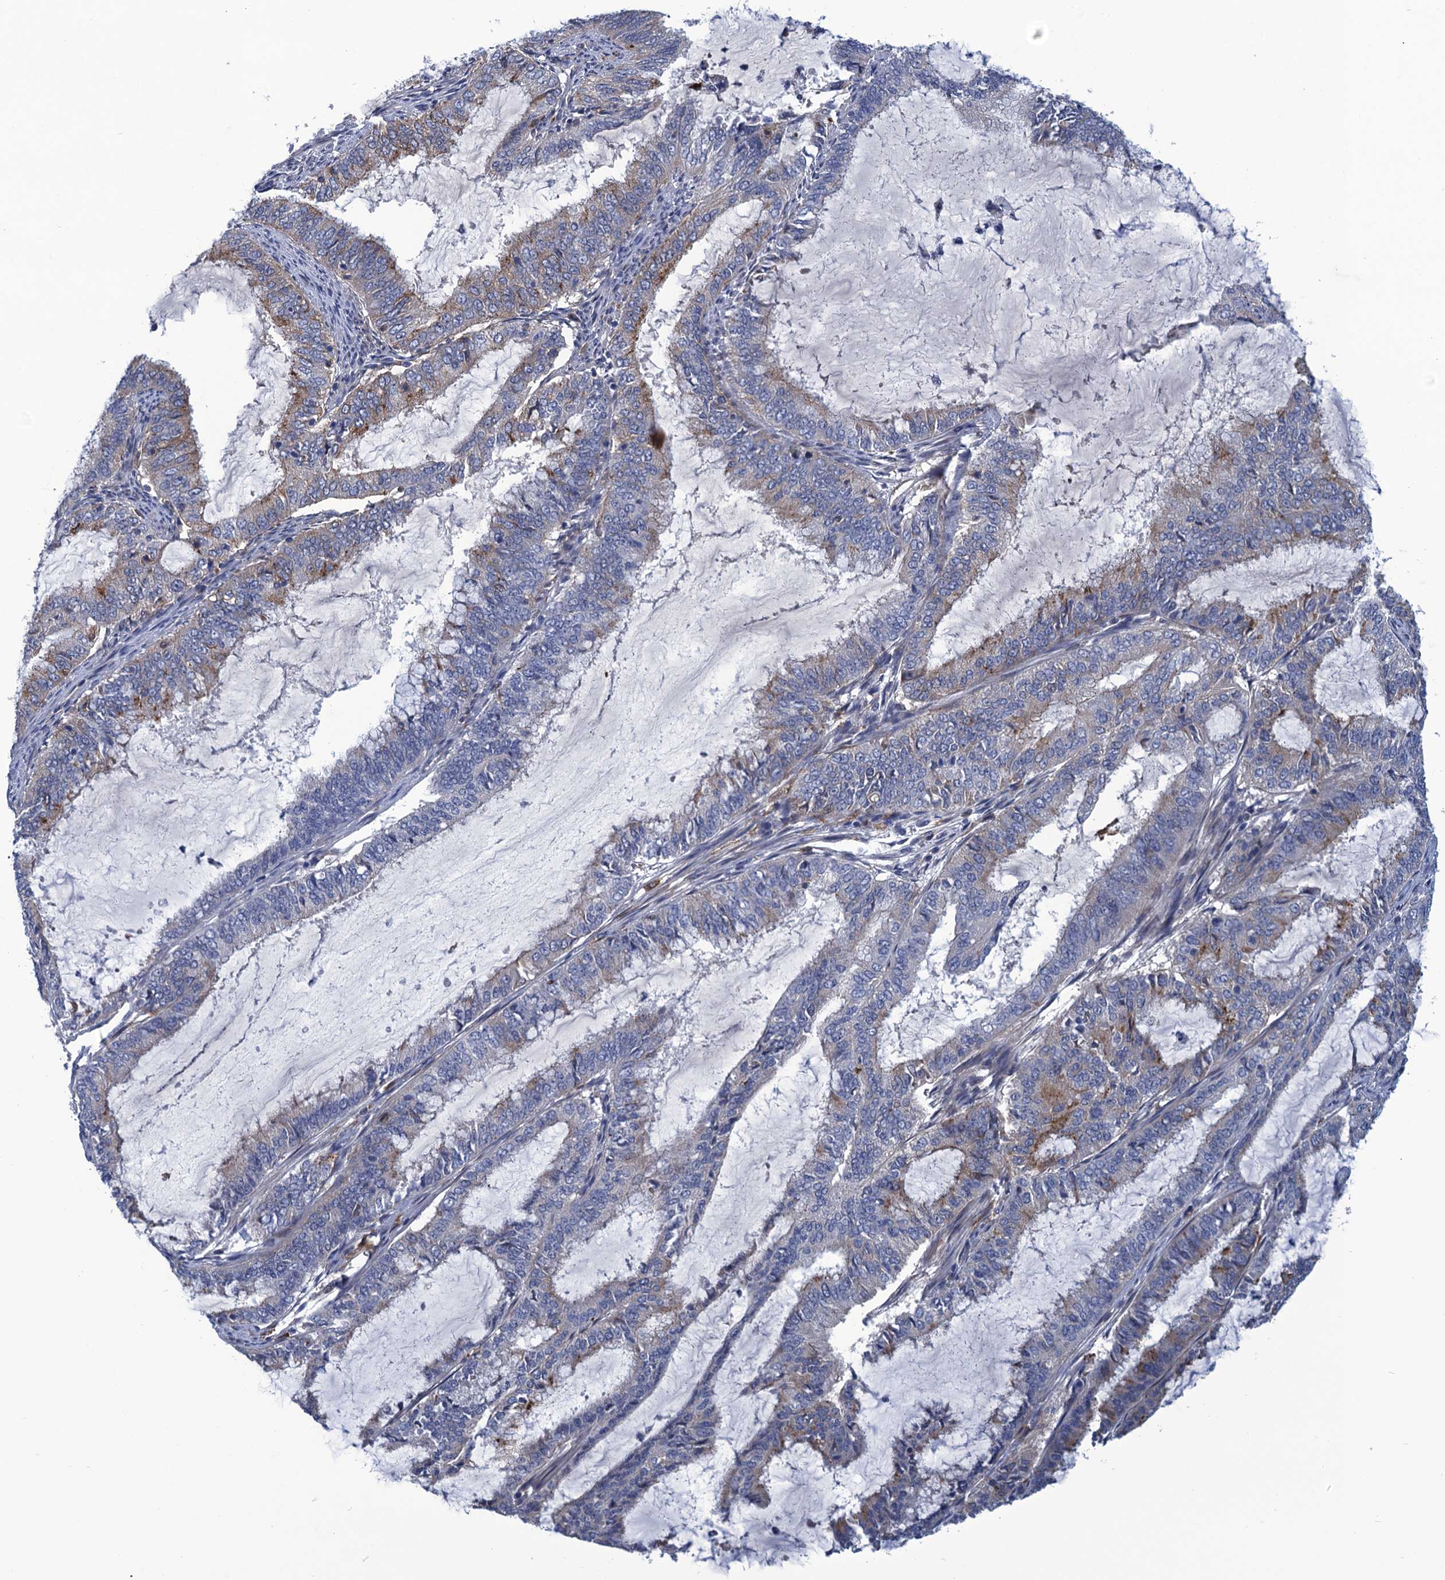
{"staining": {"intensity": "weak", "quantity": "<25%", "location": "cytoplasmic/membranous"}, "tissue": "endometrial cancer", "cell_type": "Tumor cells", "image_type": "cancer", "snomed": [{"axis": "morphology", "description": "Adenocarcinoma, NOS"}, {"axis": "topography", "description": "Endometrium"}], "caption": "IHC photomicrograph of neoplastic tissue: human adenocarcinoma (endometrial) stained with DAB reveals no significant protein staining in tumor cells. (DAB immunohistochemistry (IHC) visualized using brightfield microscopy, high magnification).", "gene": "DNHD1", "patient": {"sex": "female", "age": 51}}